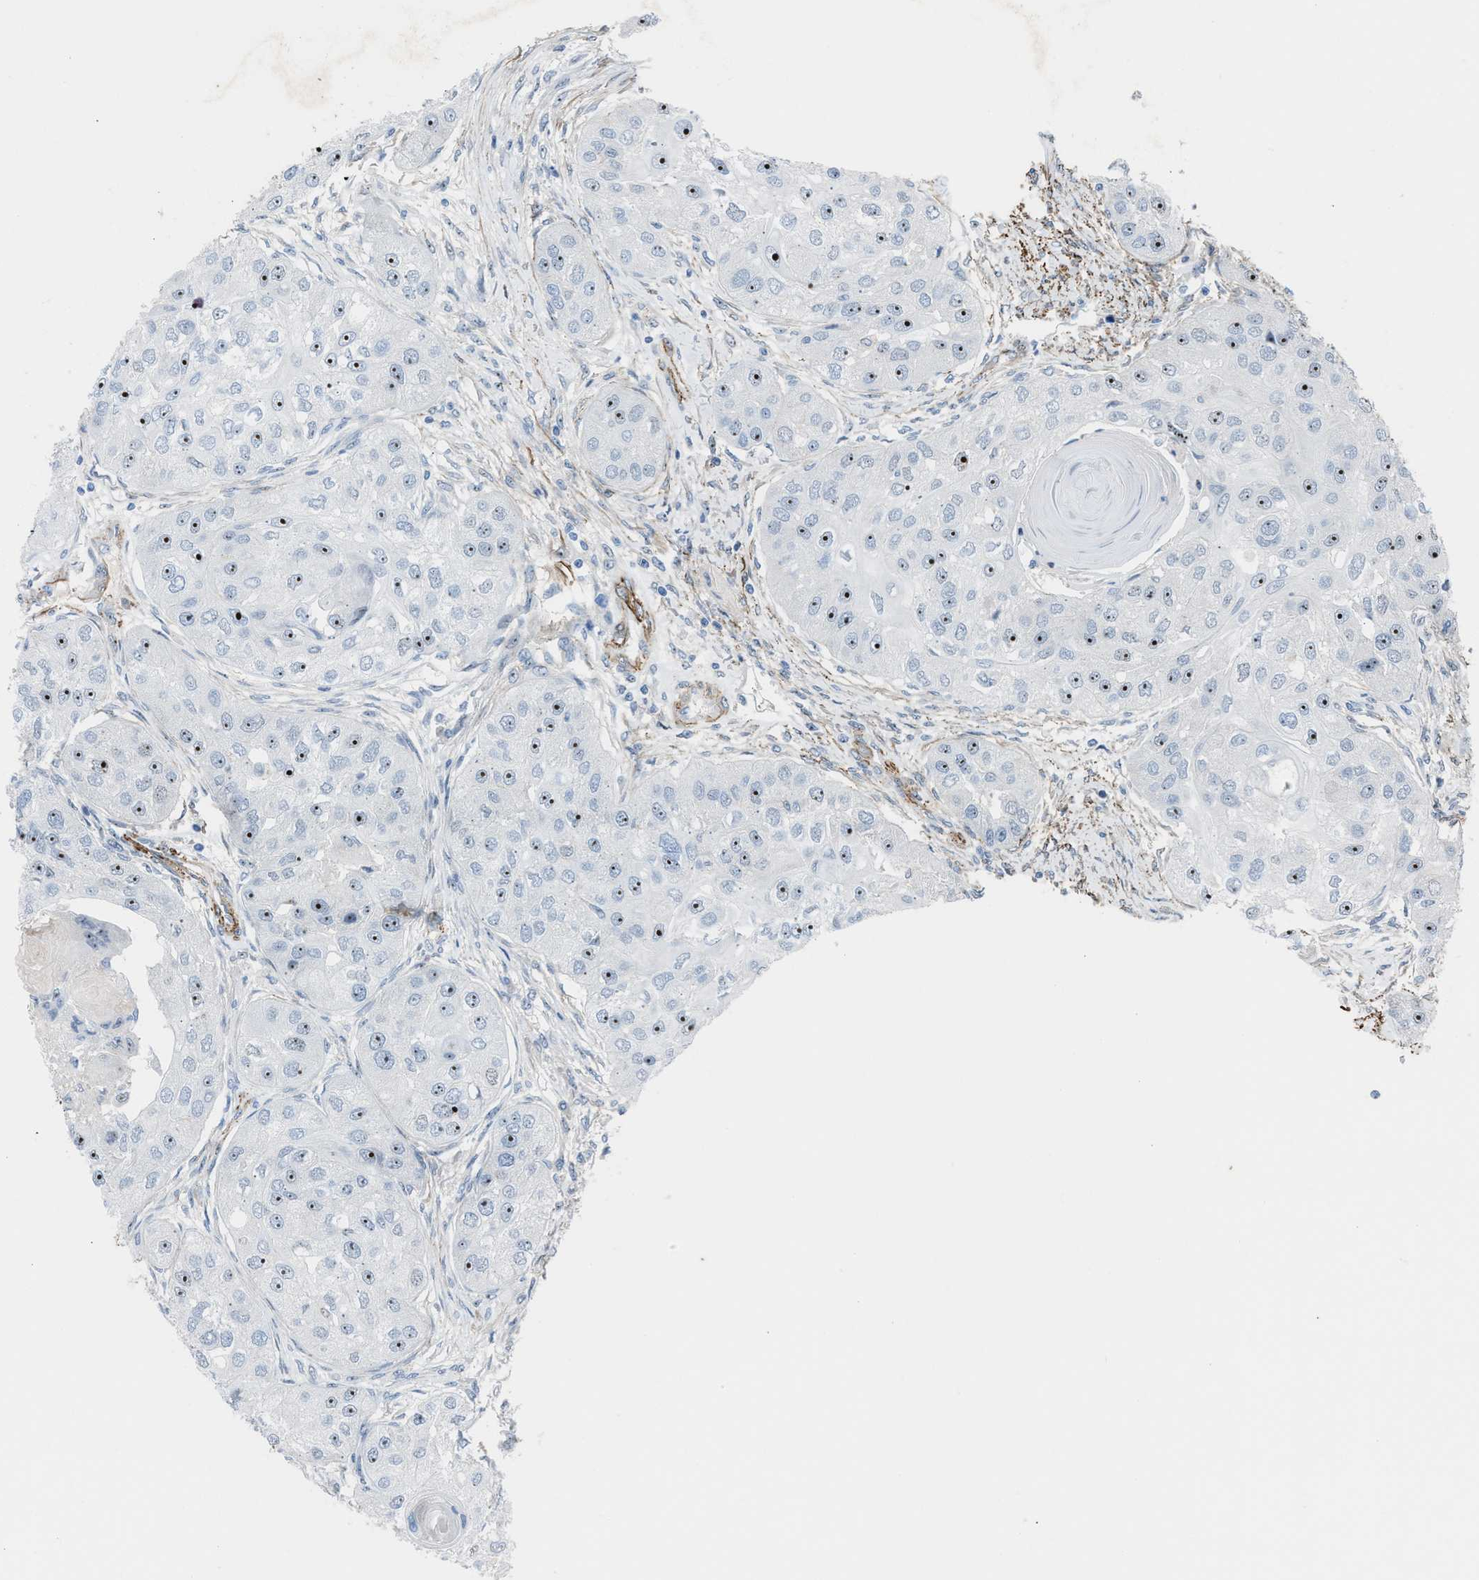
{"staining": {"intensity": "strong", "quantity": ">75%", "location": "nuclear"}, "tissue": "head and neck cancer", "cell_type": "Tumor cells", "image_type": "cancer", "snomed": [{"axis": "morphology", "description": "Normal tissue, NOS"}, {"axis": "morphology", "description": "Squamous cell carcinoma, NOS"}, {"axis": "topography", "description": "Skeletal muscle"}, {"axis": "topography", "description": "Head-Neck"}], "caption": "Head and neck squamous cell carcinoma stained for a protein shows strong nuclear positivity in tumor cells. The staining was performed using DAB, with brown indicating positive protein expression. Nuclei are stained blue with hematoxylin.", "gene": "NQO2", "patient": {"sex": "male", "age": 51}}